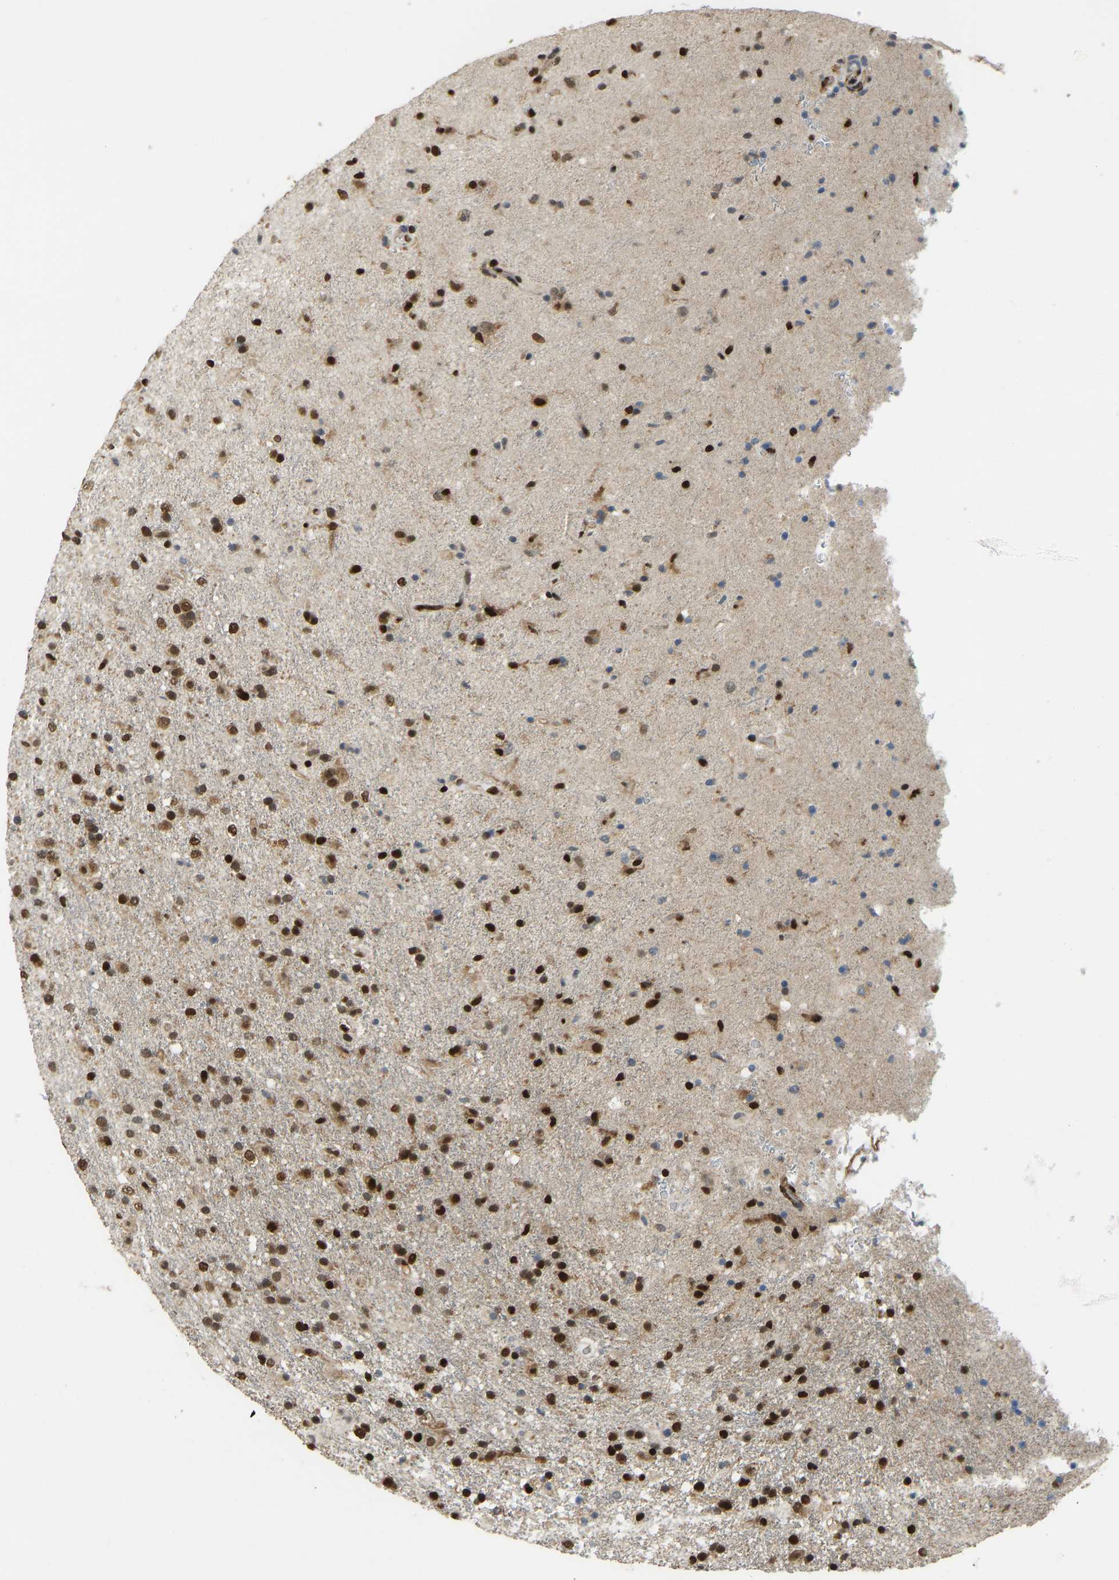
{"staining": {"intensity": "strong", "quantity": ">75%", "location": "nuclear"}, "tissue": "glioma", "cell_type": "Tumor cells", "image_type": "cancer", "snomed": [{"axis": "morphology", "description": "Glioma, malignant, Low grade"}, {"axis": "topography", "description": "Brain"}], "caption": "A high amount of strong nuclear expression is present in about >75% of tumor cells in malignant glioma (low-grade) tissue.", "gene": "ZSCAN20", "patient": {"sex": "male", "age": 65}}